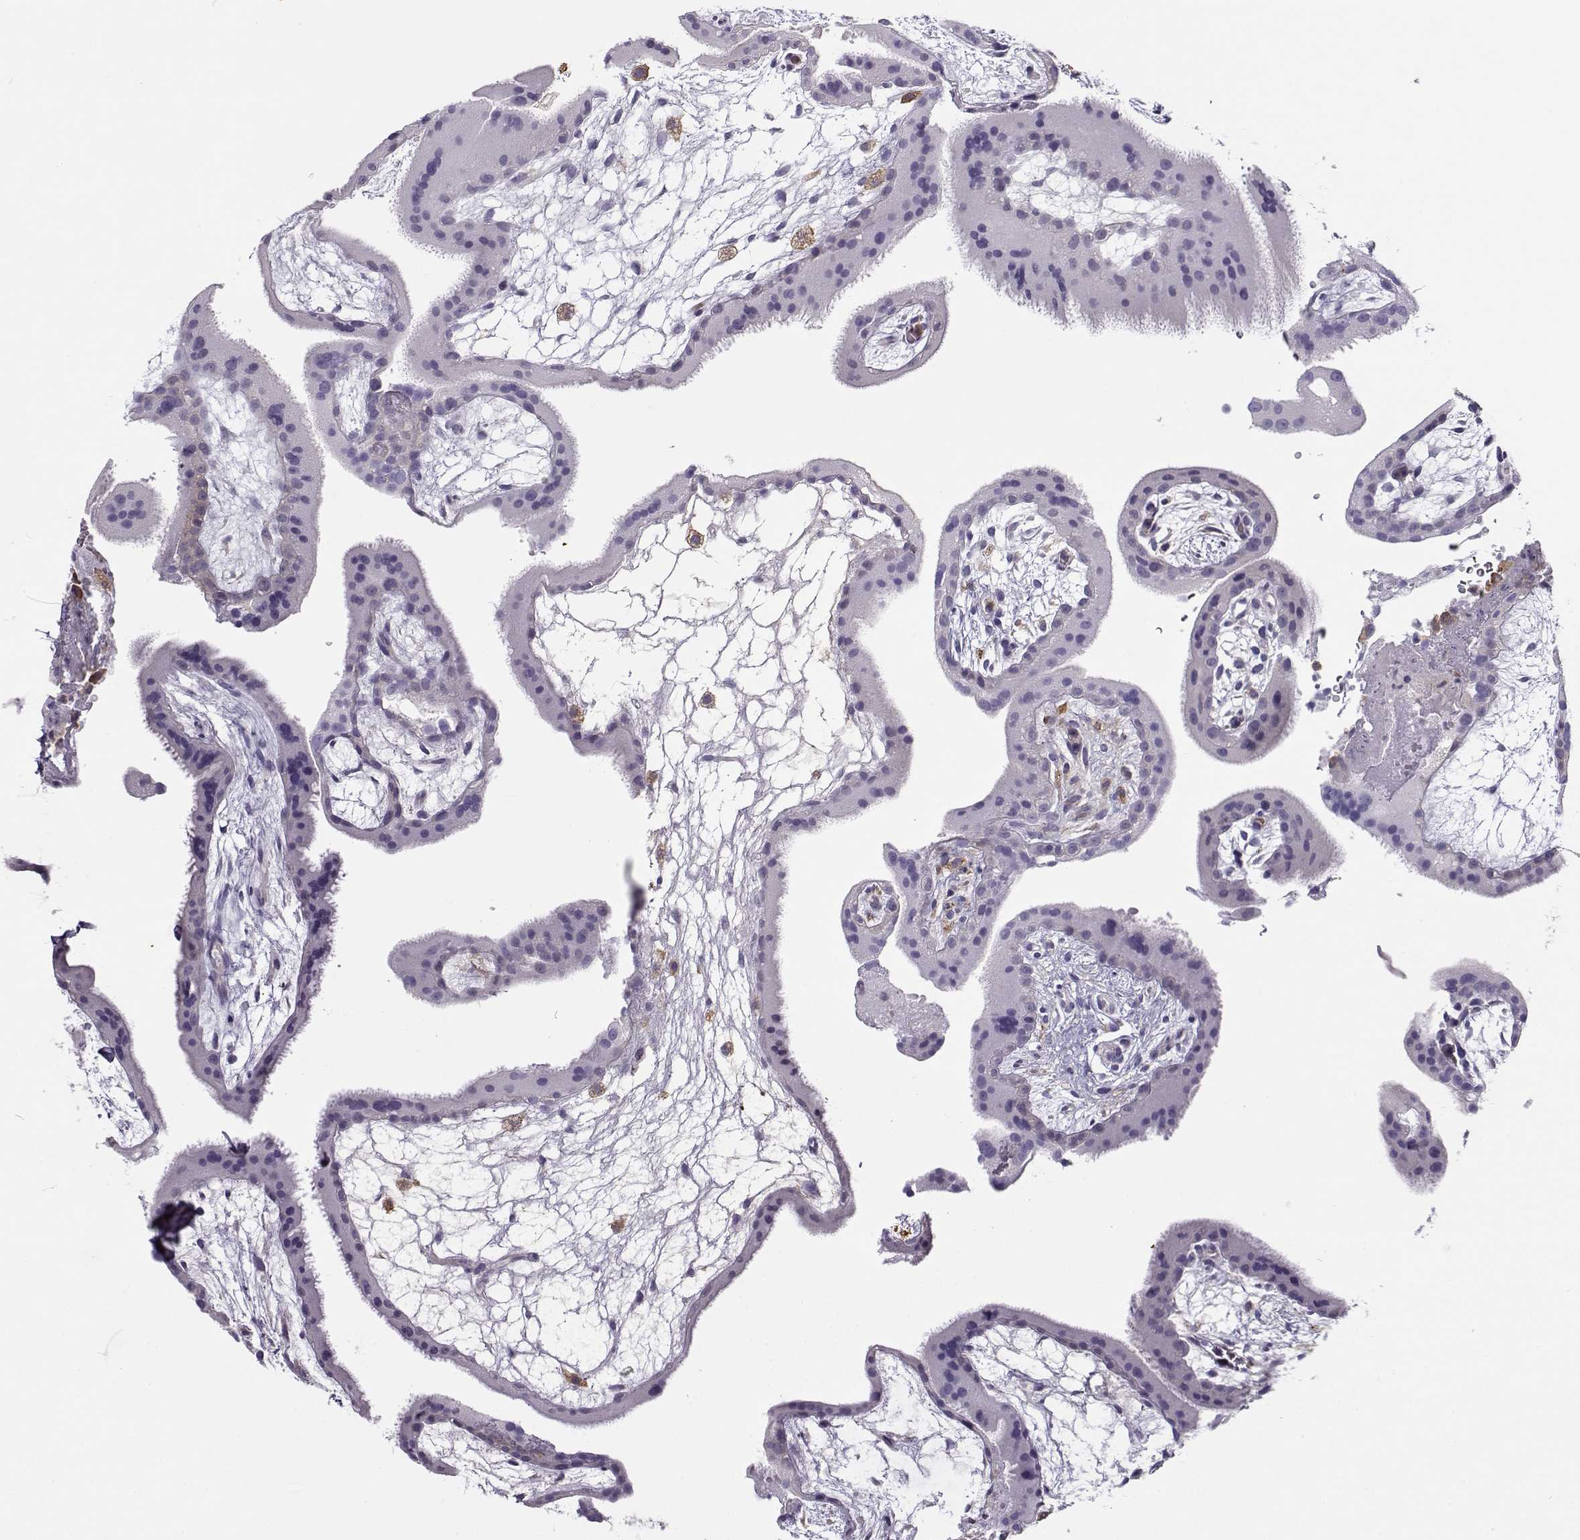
{"staining": {"intensity": "negative", "quantity": "none", "location": "none"}, "tissue": "placenta", "cell_type": "Decidual cells", "image_type": "normal", "snomed": [{"axis": "morphology", "description": "Normal tissue, NOS"}, {"axis": "topography", "description": "Placenta"}], "caption": "IHC histopathology image of benign placenta: human placenta stained with DAB exhibits no significant protein expression in decidual cells. (DAB (3,3'-diaminobenzidine) IHC, high magnification).", "gene": "UCP3", "patient": {"sex": "female", "age": 19}}